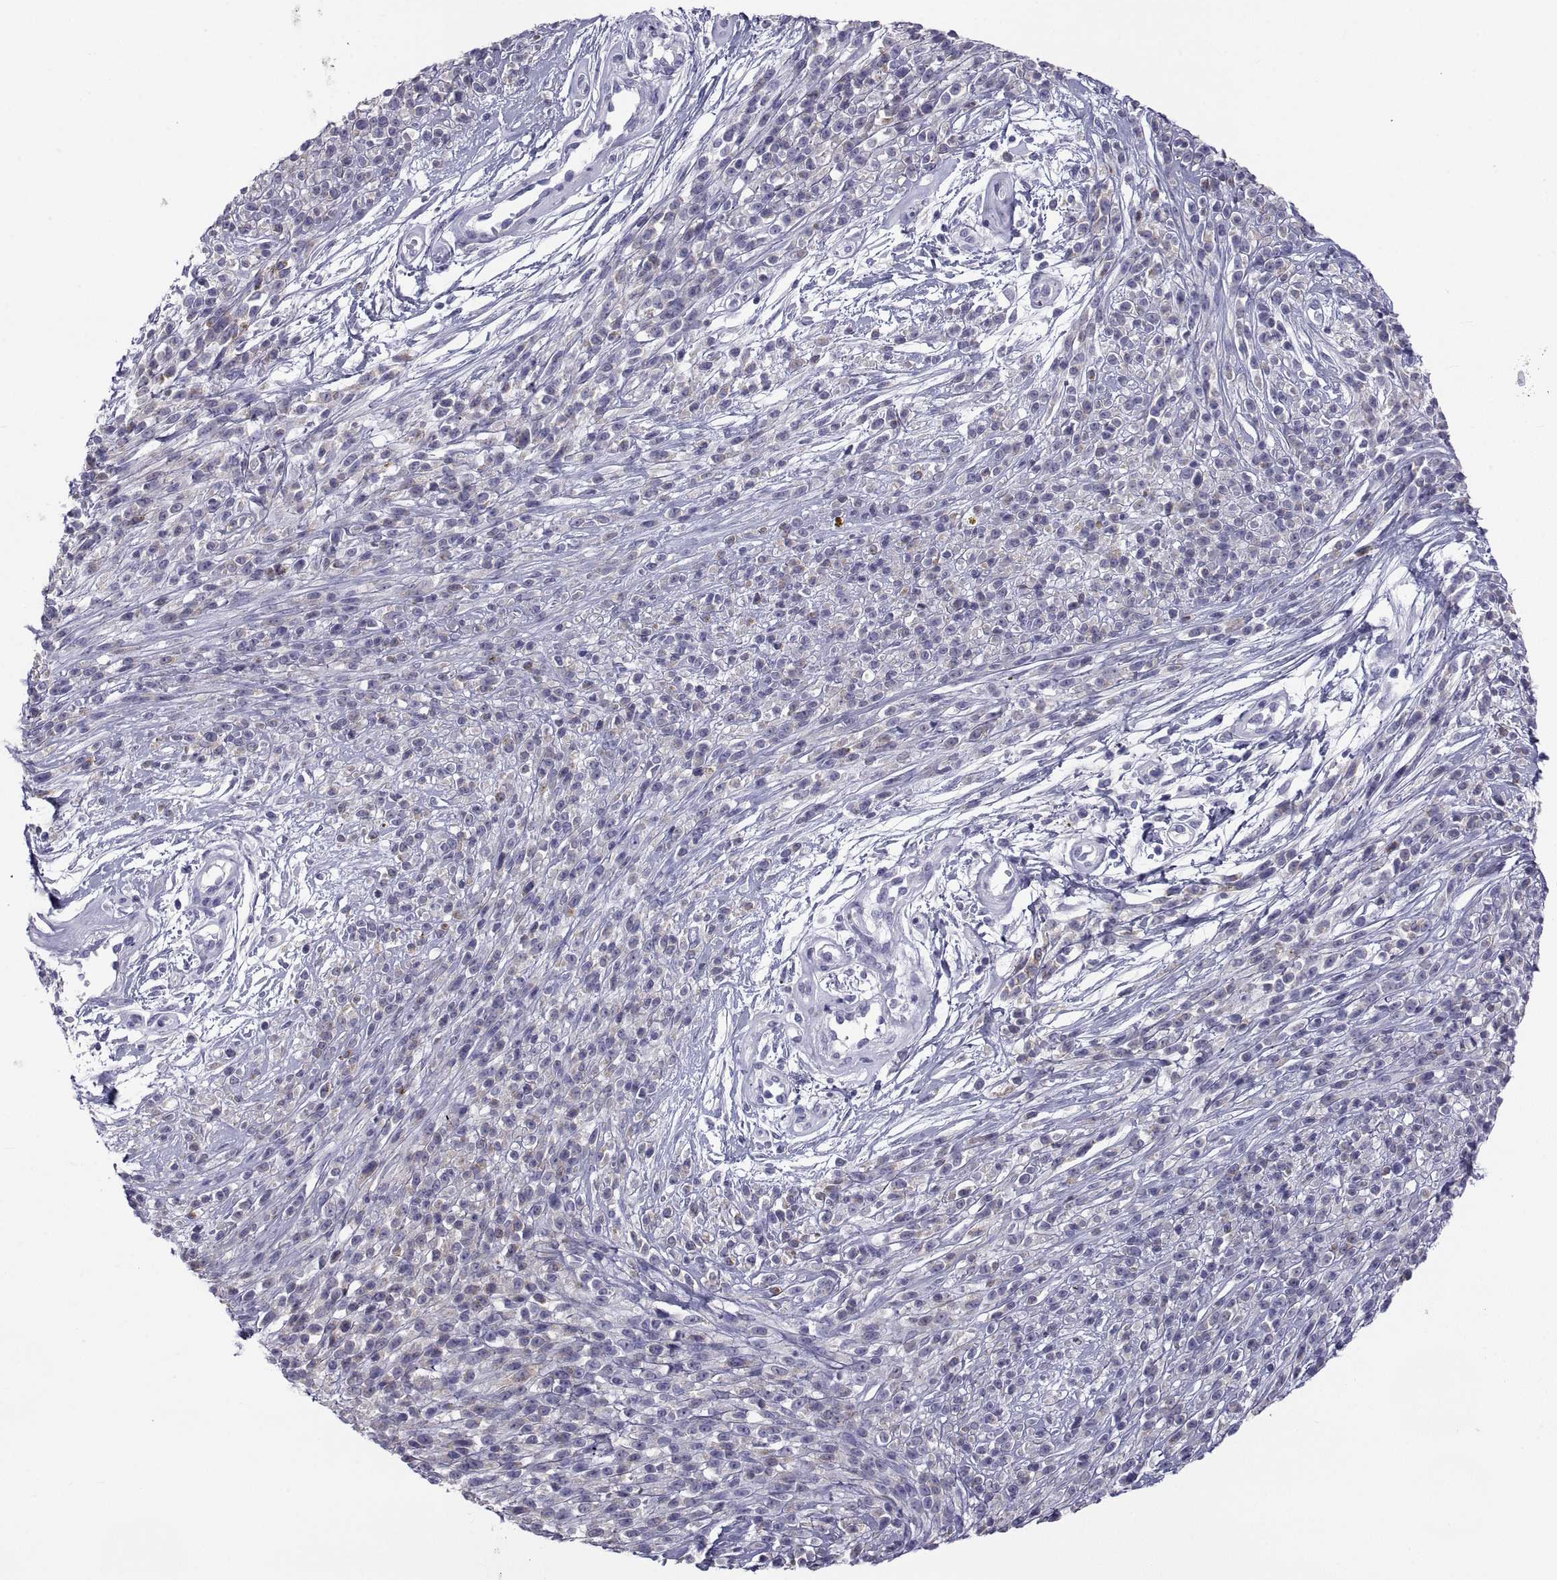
{"staining": {"intensity": "weak", "quantity": "<25%", "location": "cytoplasmic/membranous"}, "tissue": "melanoma", "cell_type": "Tumor cells", "image_type": "cancer", "snomed": [{"axis": "morphology", "description": "Malignant melanoma, NOS"}, {"axis": "topography", "description": "Skin"}, {"axis": "topography", "description": "Skin of trunk"}], "caption": "IHC histopathology image of malignant melanoma stained for a protein (brown), which demonstrates no expression in tumor cells.", "gene": "NPTX2", "patient": {"sex": "male", "age": 74}}